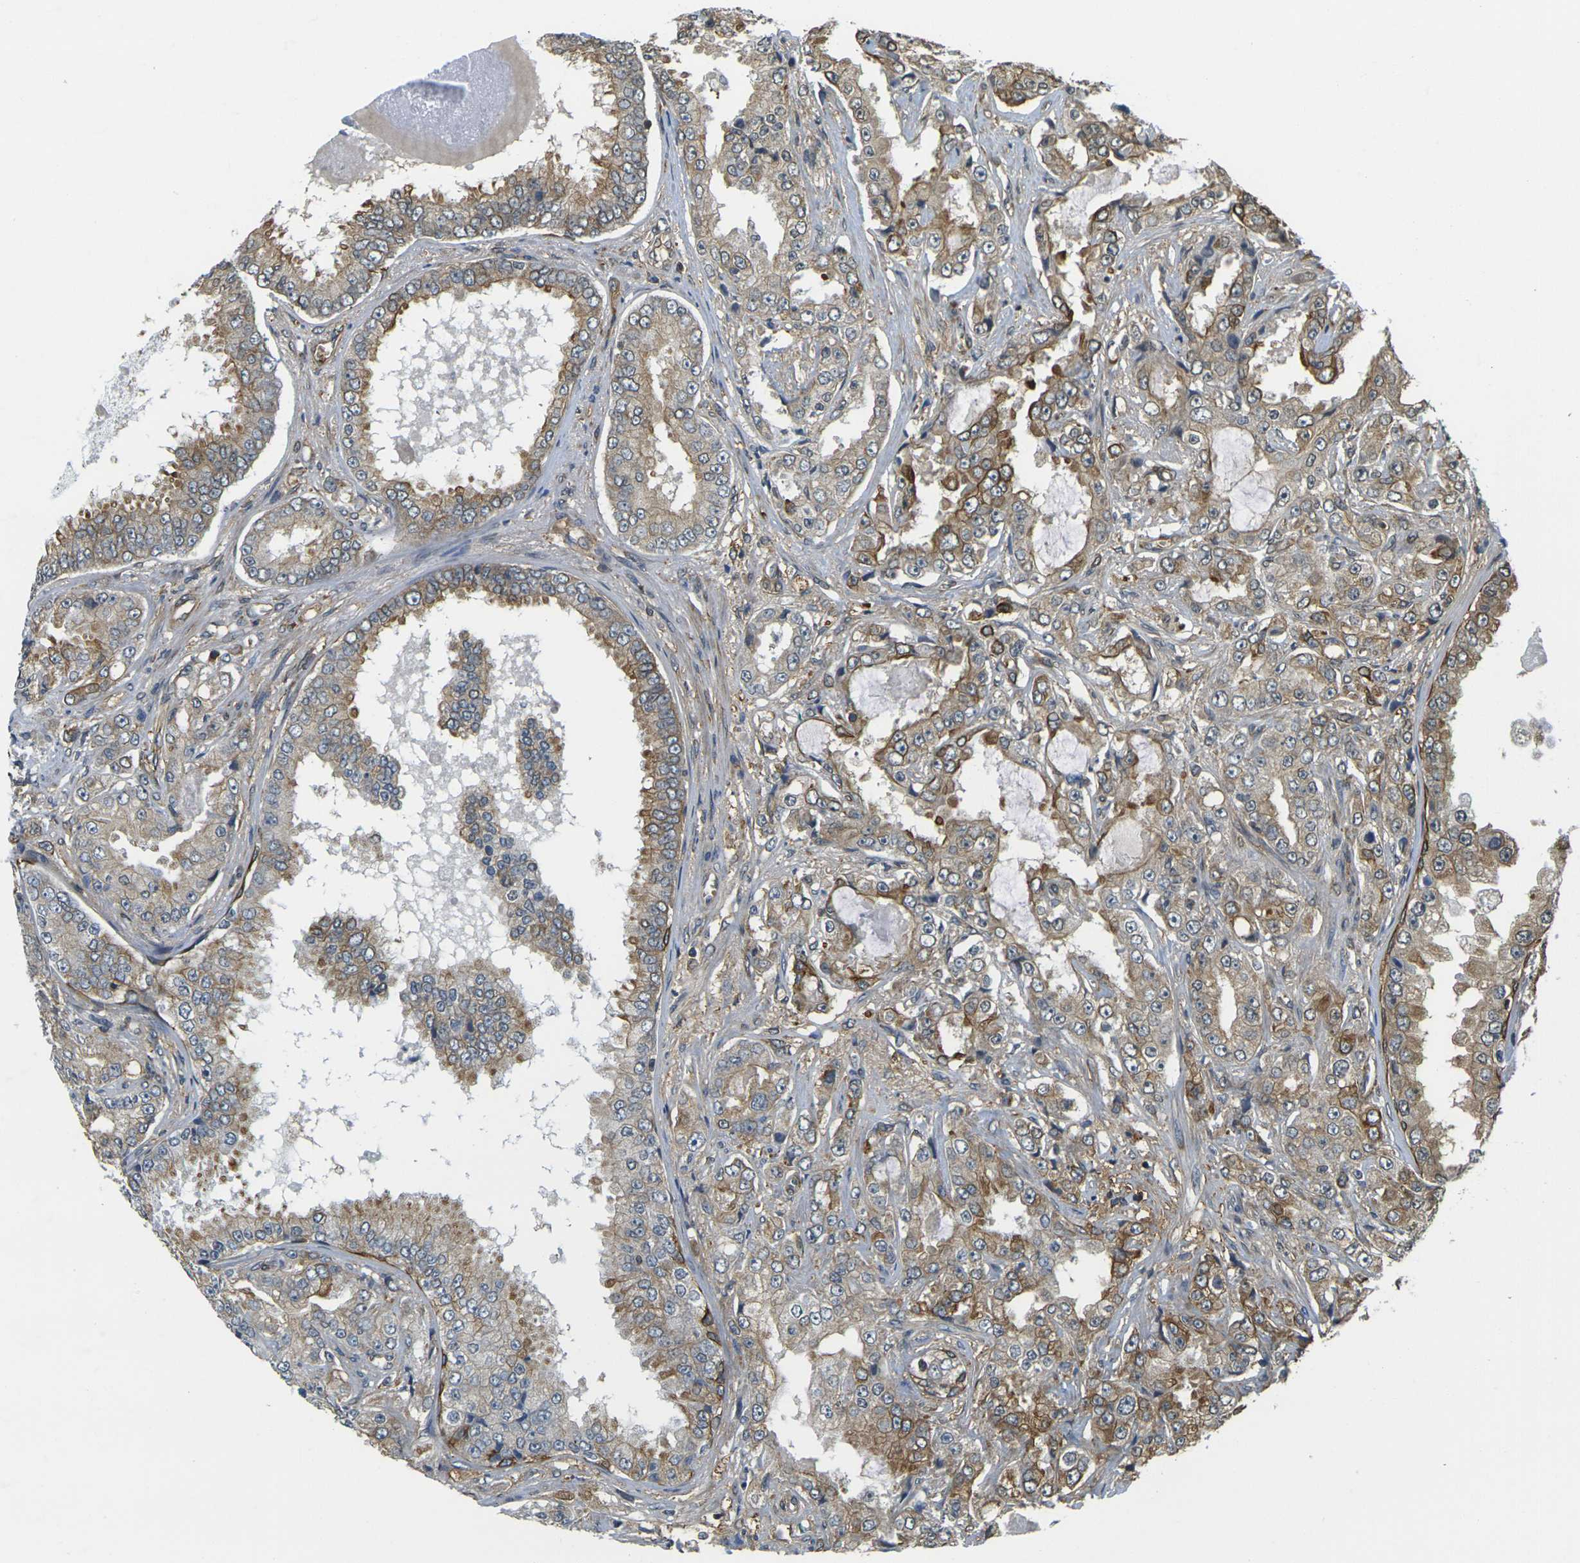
{"staining": {"intensity": "moderate", "quantity": ">75%", "location": "cytoplasmic/membranous"}, "tissue": "prostate cancer", "cell_type": "Tumor cells", "image_type": "cancer", "snomed": [{"axis": "morphology", "description": "Adenocarcinoma, High grade"}, {"axis": "topography", "description": "Prostate"}], "caption": "A brown stain labels moderate cytoplasmic/membranous positivity of a protein in prostate cancer (adenocarcinoma (high-grade)) tumor cells.", "gene": "CAST", "patient": {"sex": "male", "age": 73}}